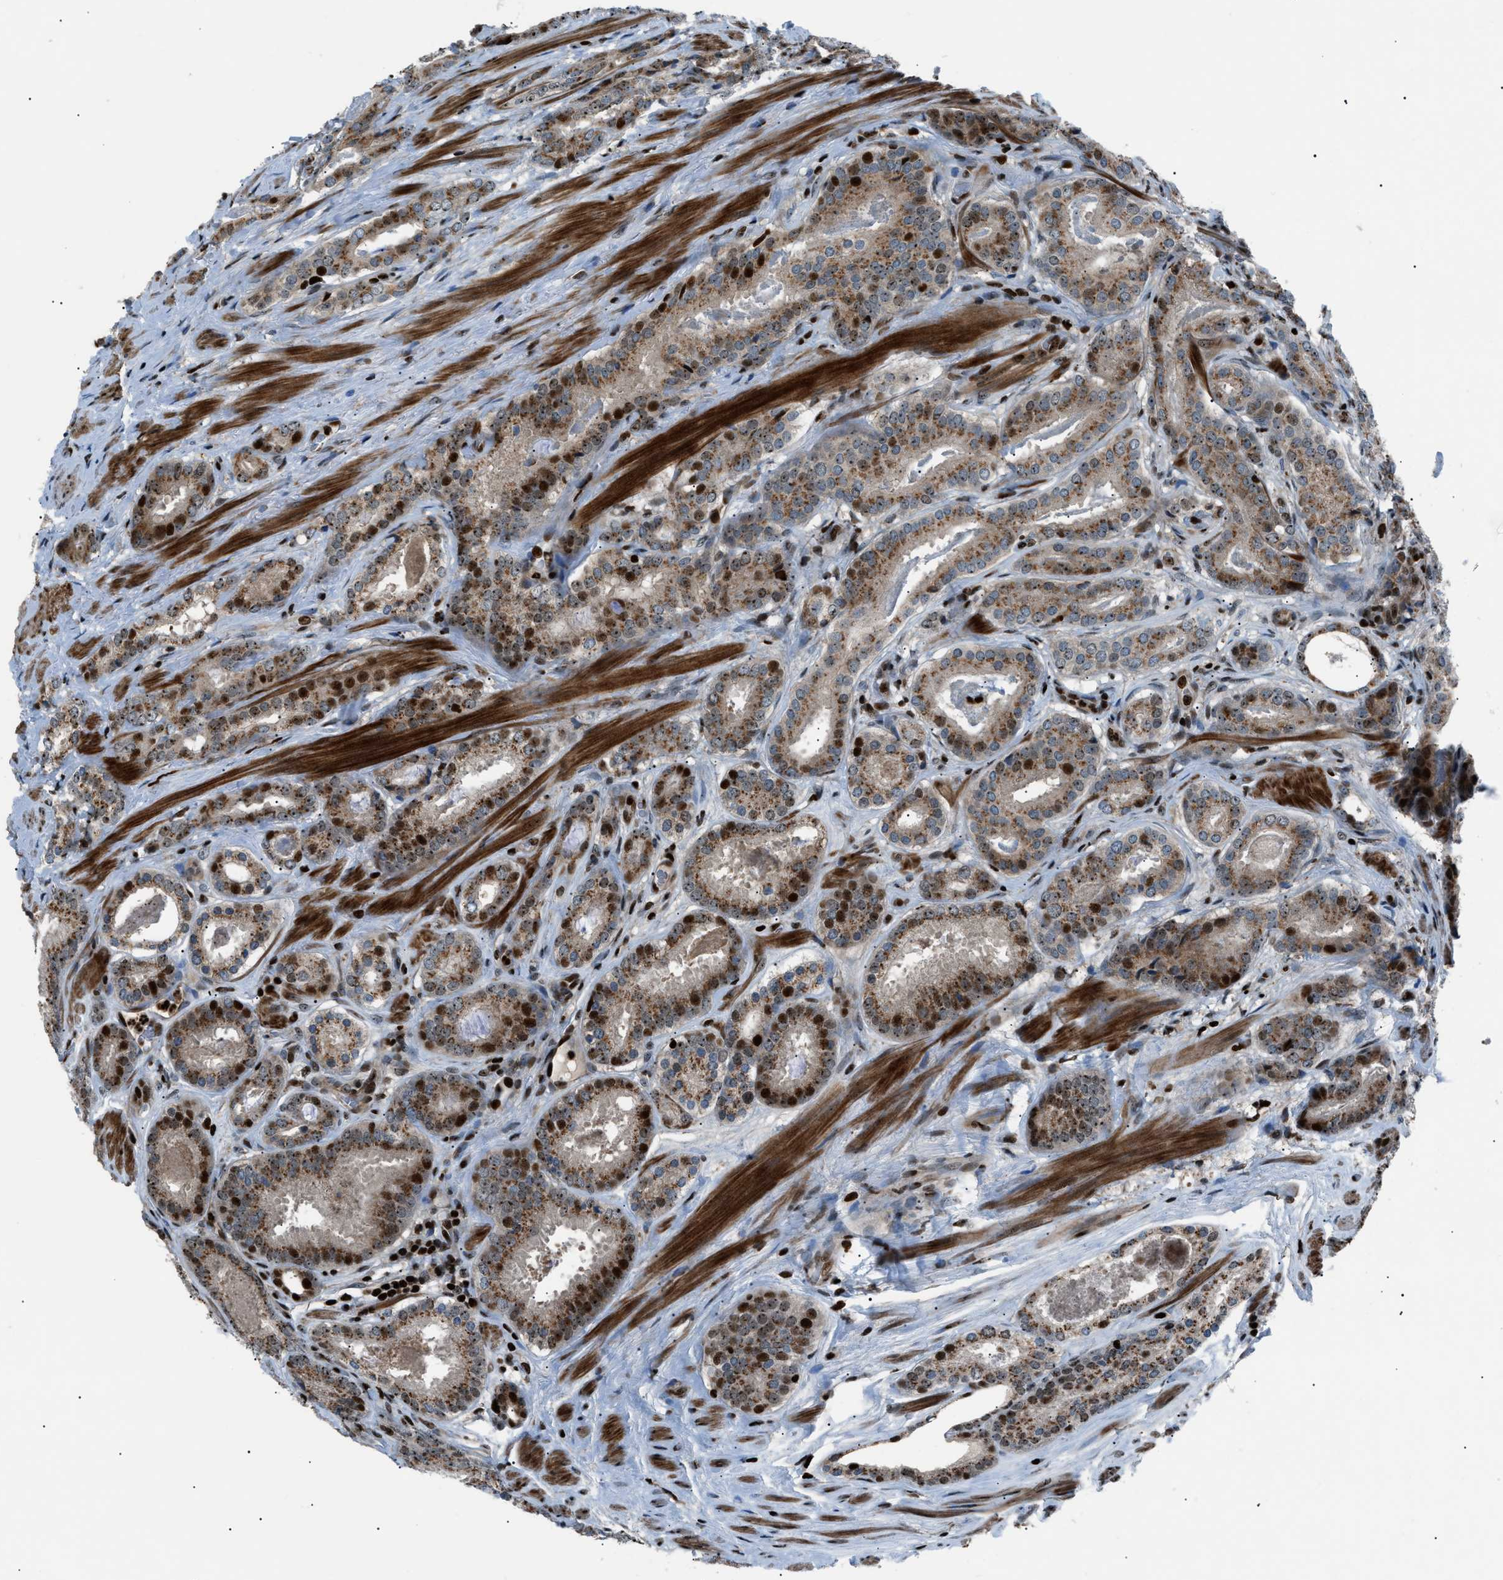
{"staining": {"intensity": "strong", "quantity": "25%-75%", "location": "cytoplasmic/membranous,nuclear"}, "tissue": "prostate cancer", "cell_type": "Tumor cells", "image_type": "cancer", "snomed": [{"axis": "morphology", "description": "Adenocarcinoma, Low grade"}, {"axis": "topography", "description": "Prostate"}], "caption": "Tumor cells exhibit high levels of strong cytoplasmic/membranous and nuclear positivity in approximately 25%-75% of cells in prostate low-grade adenocarcinoma. The staining was performed using DAB to visualize the protein expression in brown, while the nuclei were stained in blue with hematoxylin (Magnification: 20x).", "gene": "PRKX", "patient": {"sex": "male", "age": 69}}